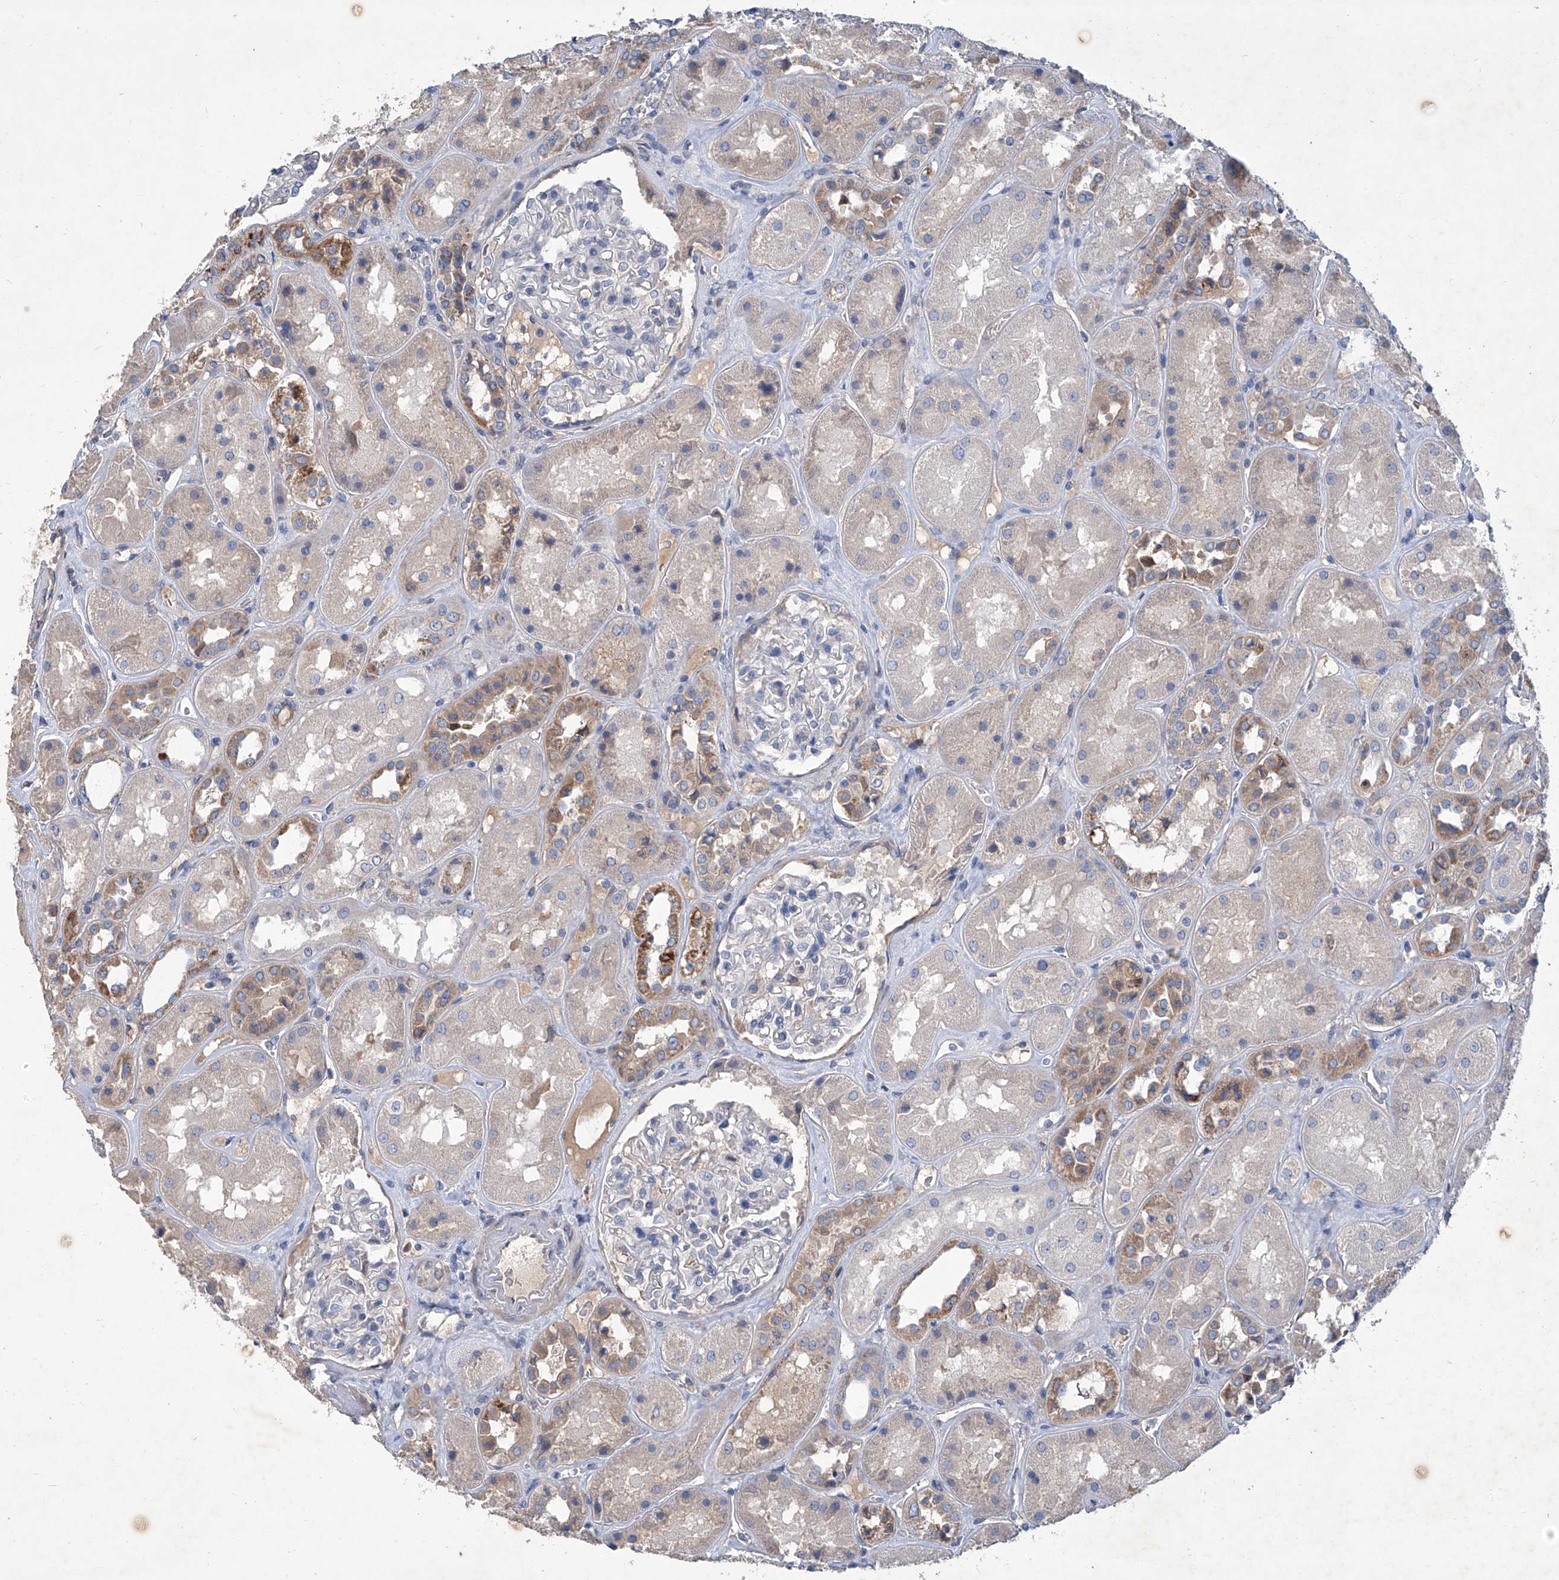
{"staining": {"intensity": "negative", "quantity": "none", "location": "none"}, "tissue": "kidney", "cell_type": "Cells in glomeruli", "image_type": "normal", "snomed": [{"axis": "morphology", "description": "Normal tissue, NOS"}, {"axis": "topography", "description": "Kidney"}], "caption": "Immunohistochemistry of unremarkable human kidney exhibits no expression in cells in glomeruli. (Brightfield microscopy of DAB immunohistochemistry (IHC) at high magnification).", "gene": "MTARC1", "patient": {"sex": "male", "age": 70}}